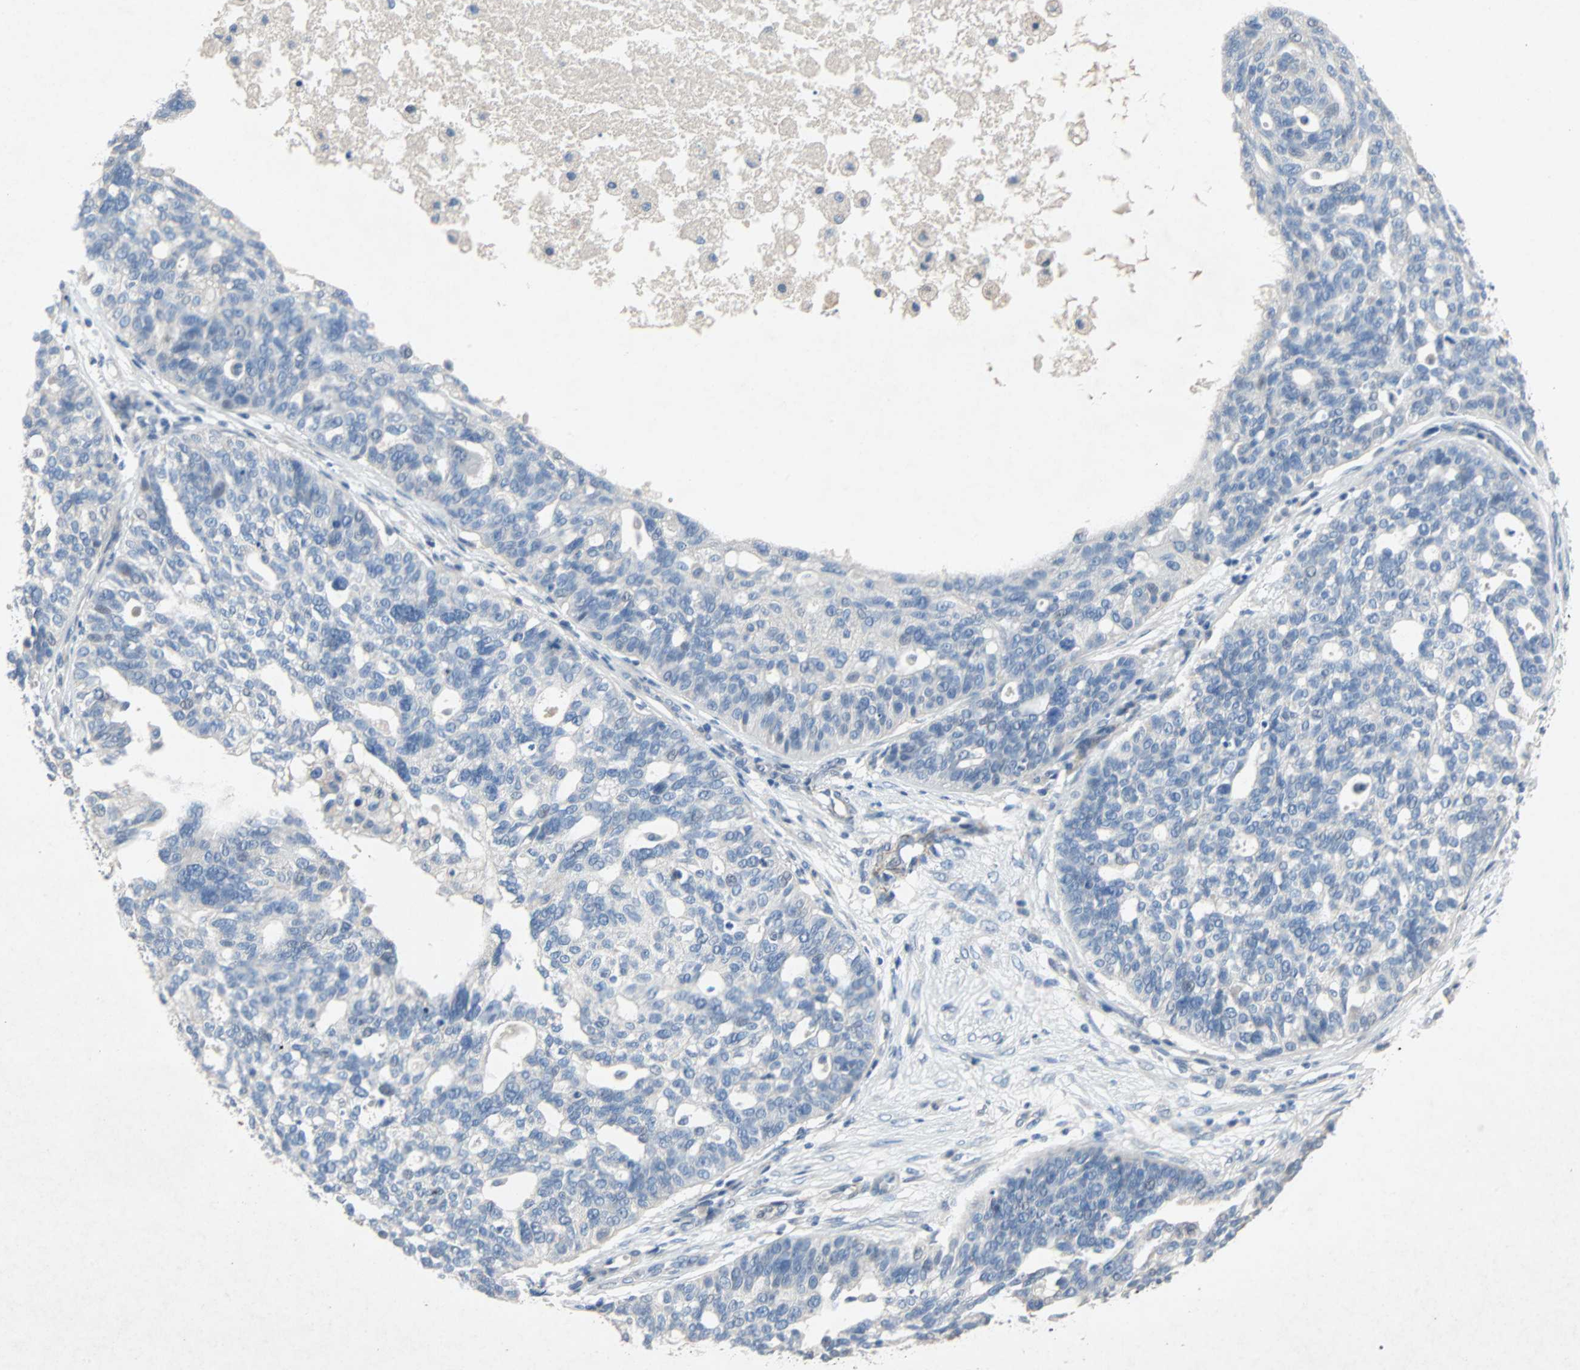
{"staining": {"intensity": "negative", "quantity": "none", "location": "none"}, "tissue": "ovarian cancer", "cell_type": "Tumor cells", "image_type": "cancer", "snomed": [{"axis": "morphology", "description": "Cystadenocarcinoma, serous, NOS"}, {"axis": "topography", "description": "Ovary"}], "caption": "Tumor cells are negative for protein expression in human serous cystadenocarcinoma (ovarian).", "gene": "PCDHB2", "patient": {"sex": "female", "age": 59}}